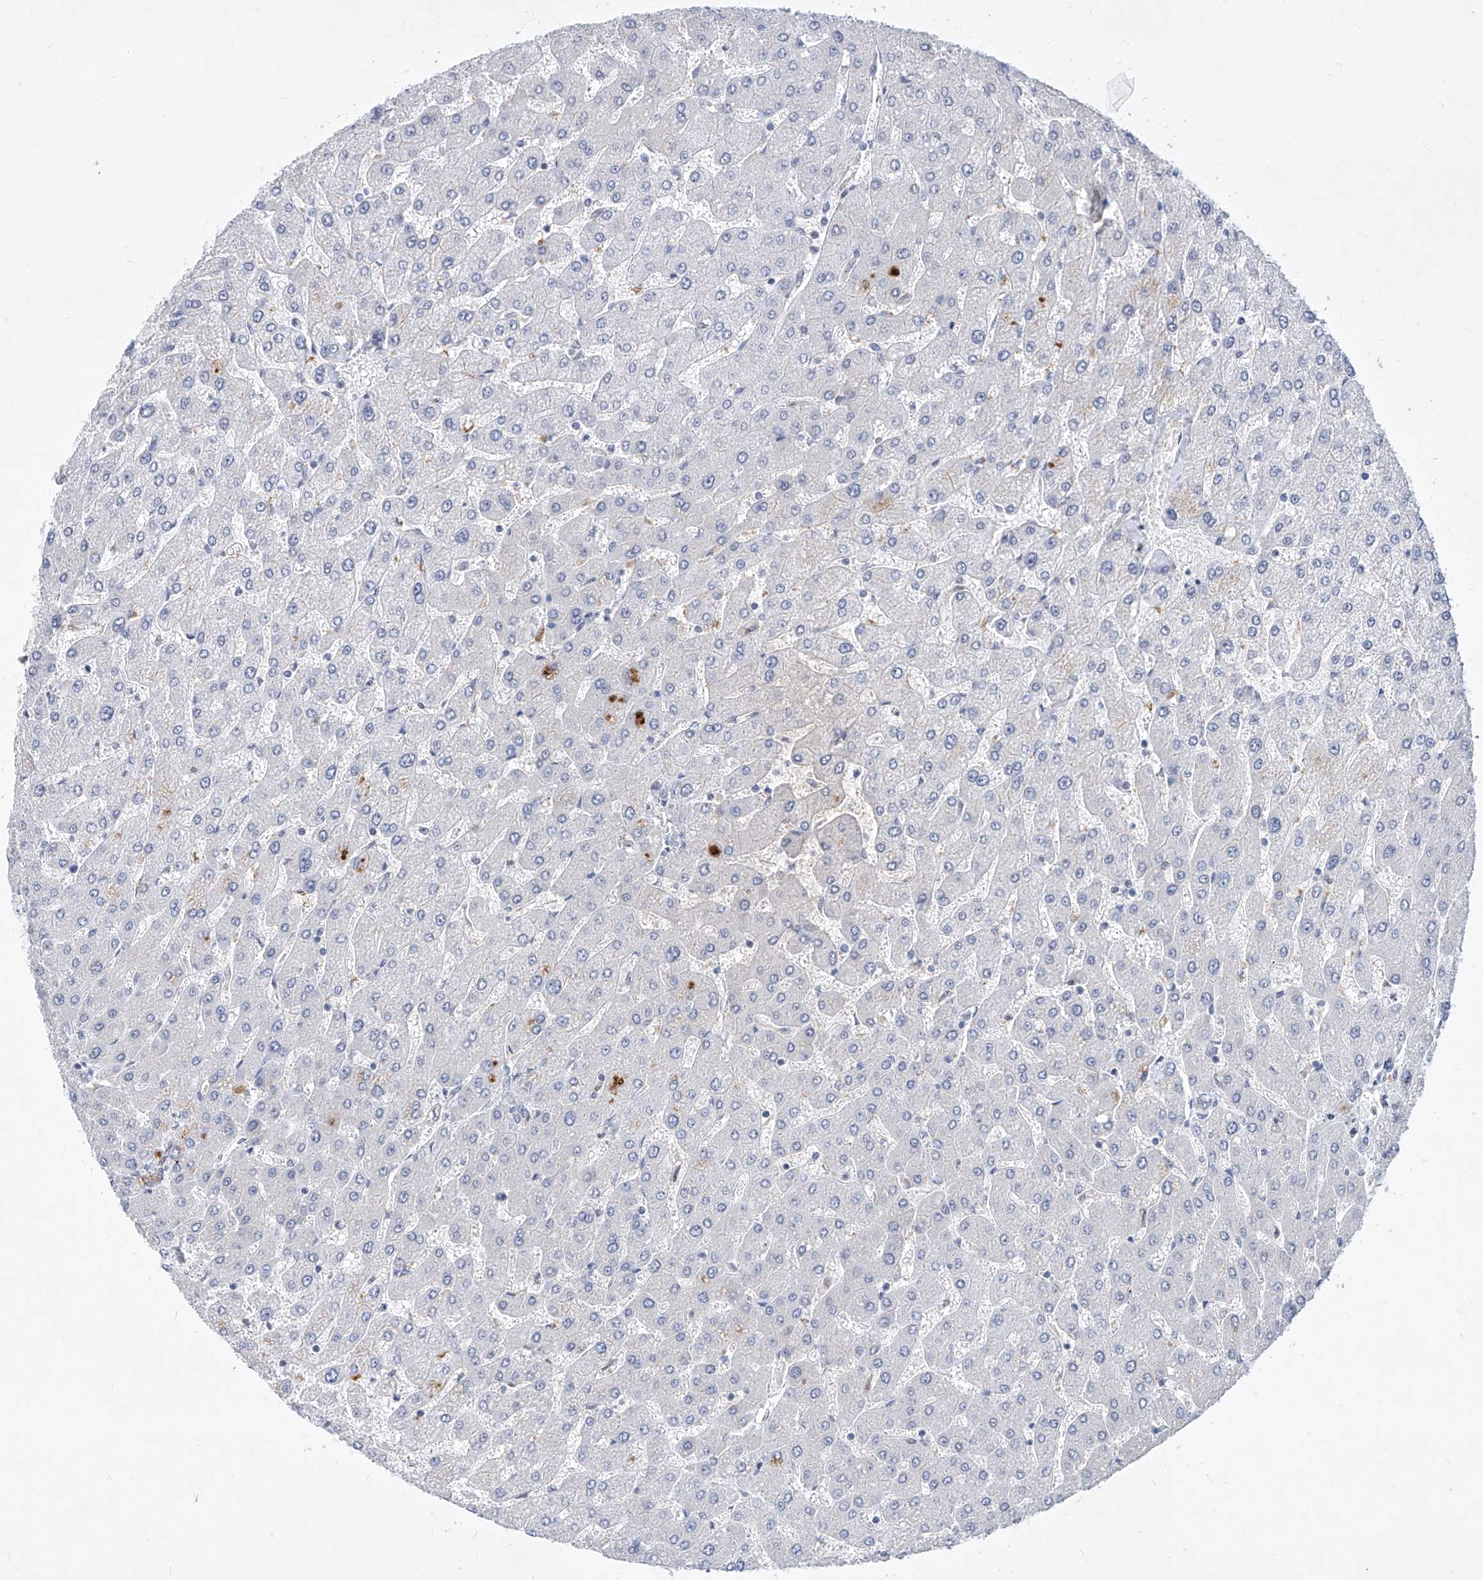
{"staining": {"intensity": "negative", "quantity": "none", "location": "none"}, "tissue": "liver", "cell_type": "Cholangiocytes", "image_type": "normal", "snomed": [{"axis": "morphology", "description": "Normal tissue, NOS"}, {"axis": "topography", "description": "Liver"}], "caption": "Immunohistochemical staining of unremarkable human liver exhibits no significant expression in cholangiocytes. (Immunohistochemistry, brightfield microscopy, high magnification).", "gene": "MX2", "patient": {"sex": "male", "age": 55}}